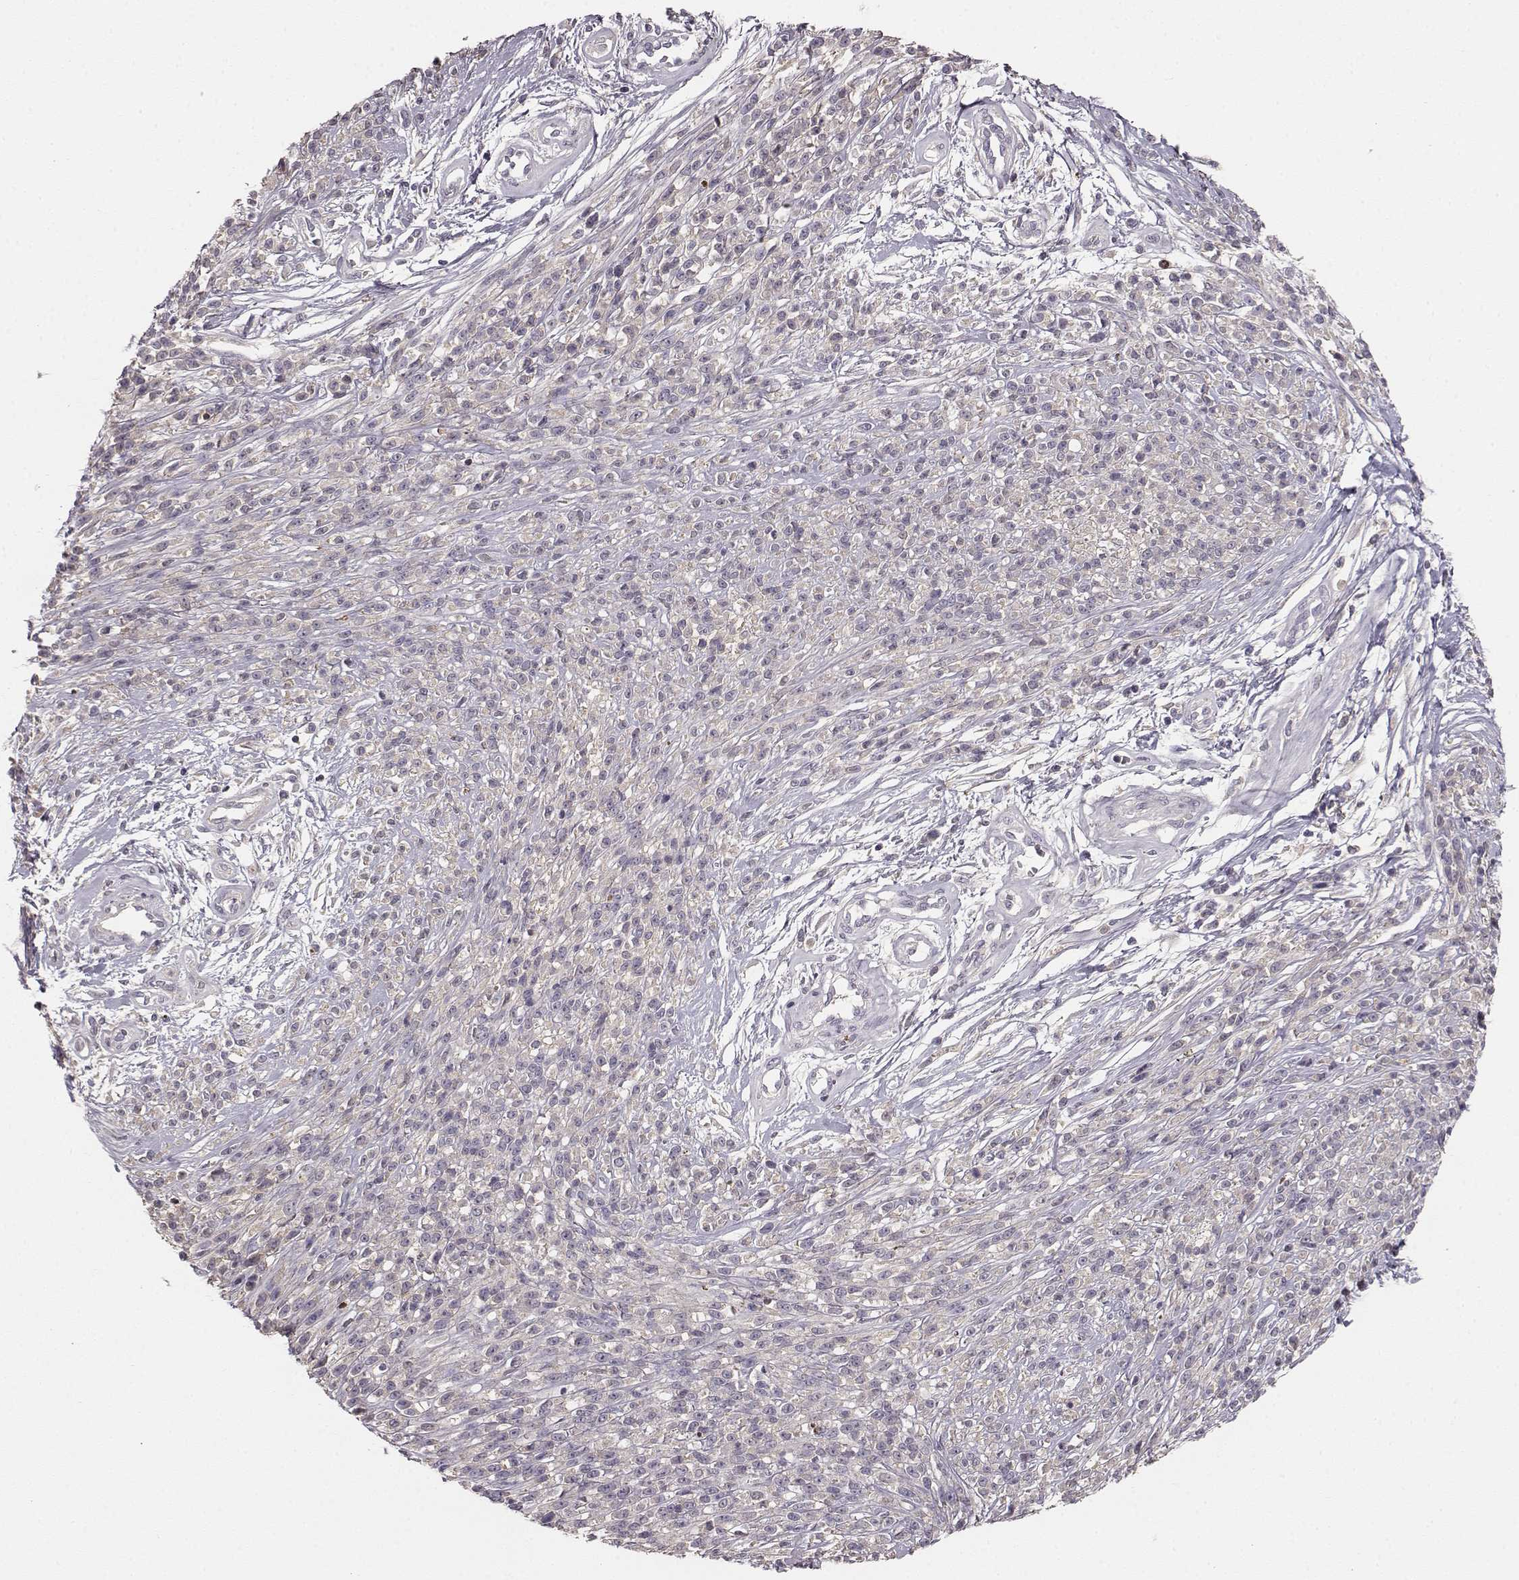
{"staining": {"intensity": "negative", "quantity": "none", "location": "none"}, "tissue": "melanoma", "cell_type": "Tumor cells", "image_type": "cancer", "snomed": [{"axis": "morphology", "description": "Malignant melanoma, NOS"}, {"axis": "topography", "description": "Skin"}, {"axis": "topography", "description": "Skin of trunk"}], "caption": "The IHC photomicrograph has no significant positivity in tumor cells of melanoma tissue. The staining is performed using DAB brown chromogen with nuclei counter-stained in using hematoxylin.", "gene": "YJEFN3", "patient": {"sex": "male", "age": 74}}